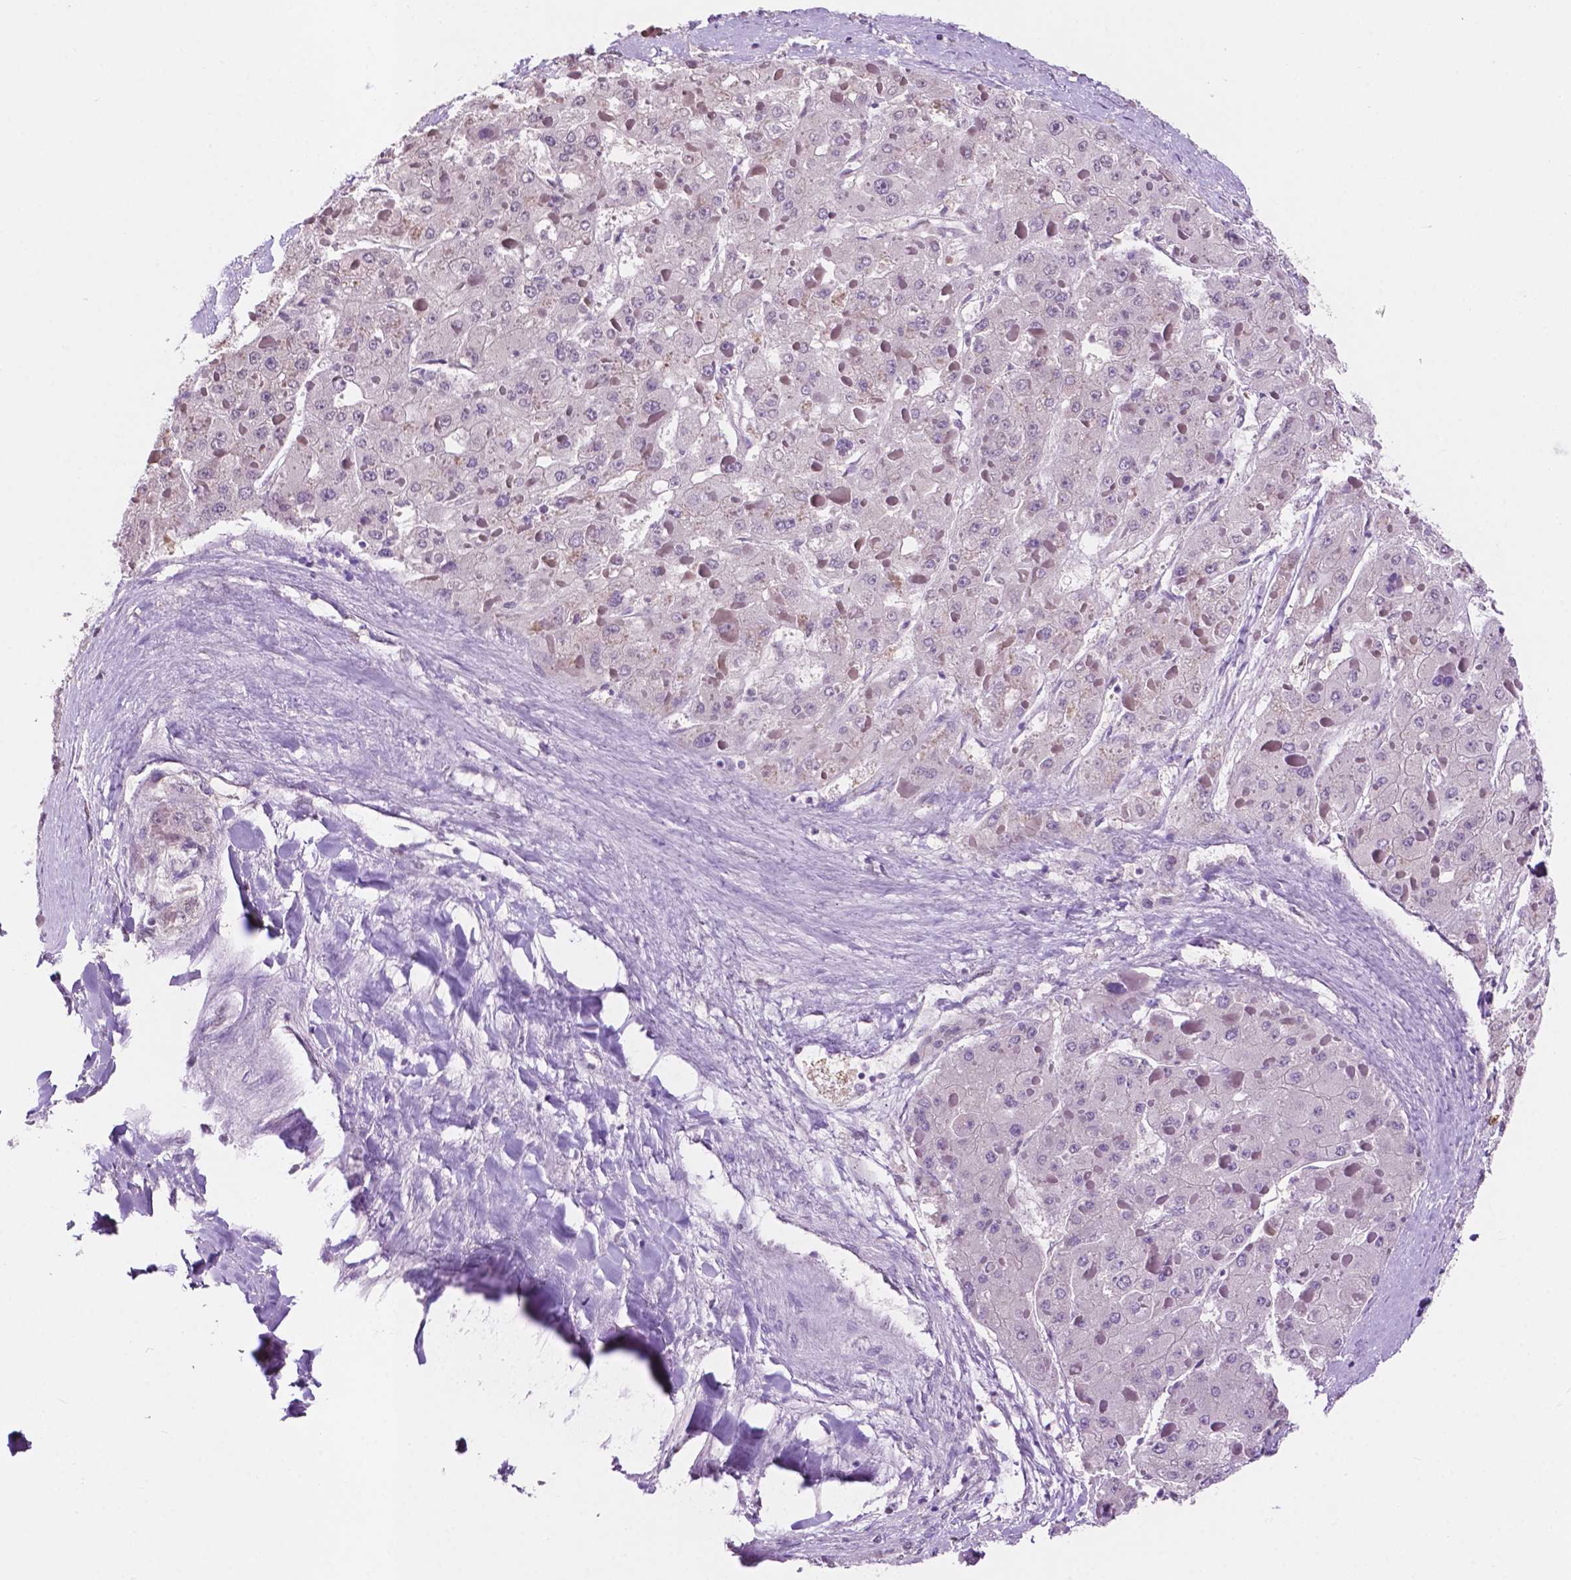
{"staining": {"intensity": "negative", "quantity": "none", "location": "none"}, "tissue": "liver cancer", "cell_type": "Tumor cells", "image_type": "cancer", "snomed": [{"axis": "morphology", "description": "Carcinoma, Hepatocellular, NOS"}, {"axis": "topography", "description": "Liver"}], "caption": "This is a histopathology image of immunohistochemistry (IHC) staining of hepatocellular carcinoma (liver), which shows no staining in tumor cells.", "gene": "ACY3", "patient": {"sex": "female", "age": 73}}